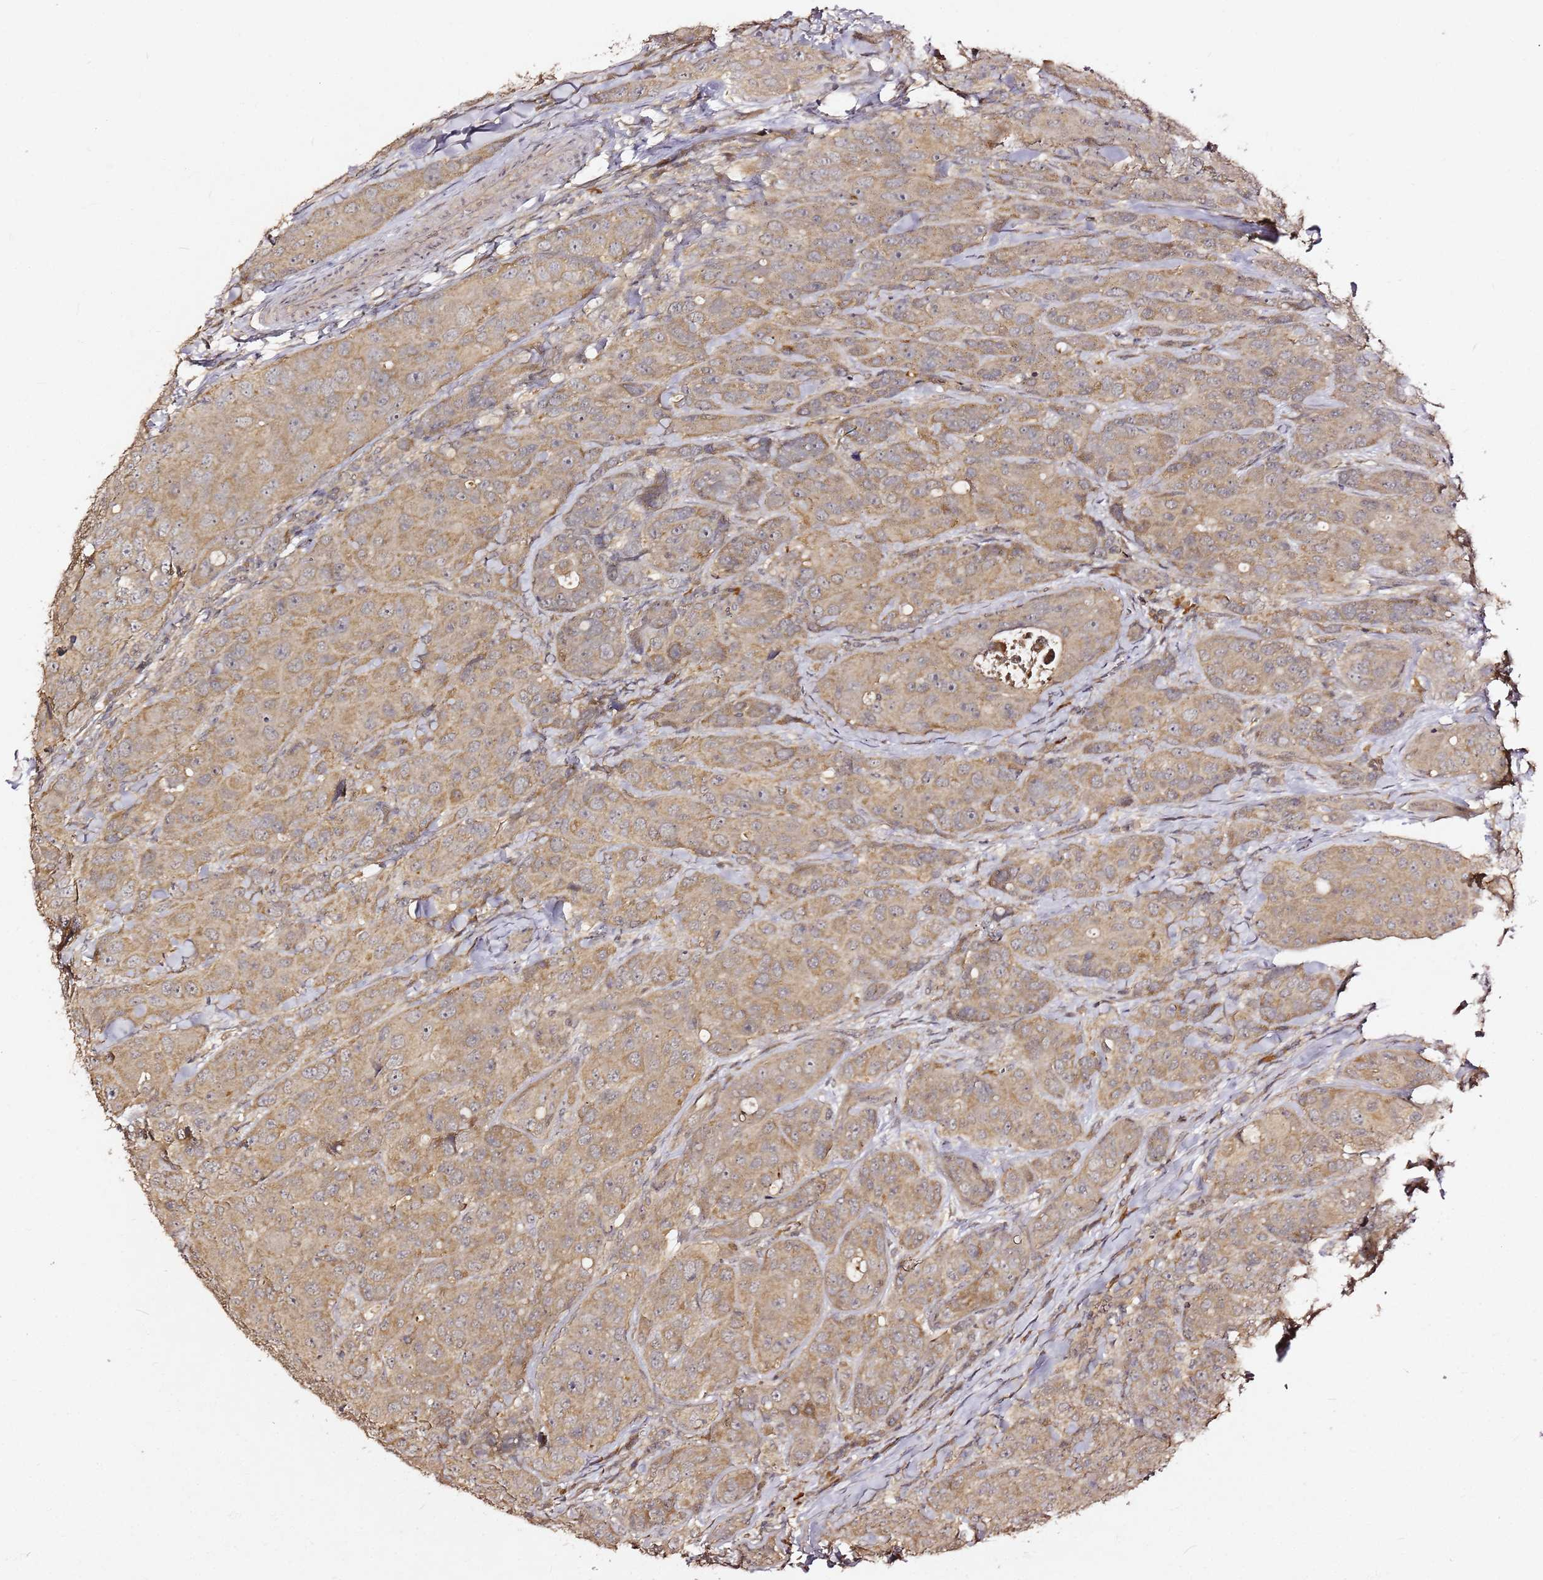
{"staining": {"intensity": "weak", "quantity": ">75%", "location": "cytoplasmic/membranous"}, "tissue": "breast cancer", "cell_type": "Tumor cells", "image_type": "cancer", "snomed": [{"axis": "morphology", "description": "Duct carcinoma"}, {"axis": "topography", "description": "Breast"}], "caption": "High-power microscopy captured an IHC micrograph of breast cancer, revealing weak cytoplasmic/membranous expression in approximately >75% of tumor cells.", "gene": "C6orf136", "patient": {"sex": "female", "age": 43}}